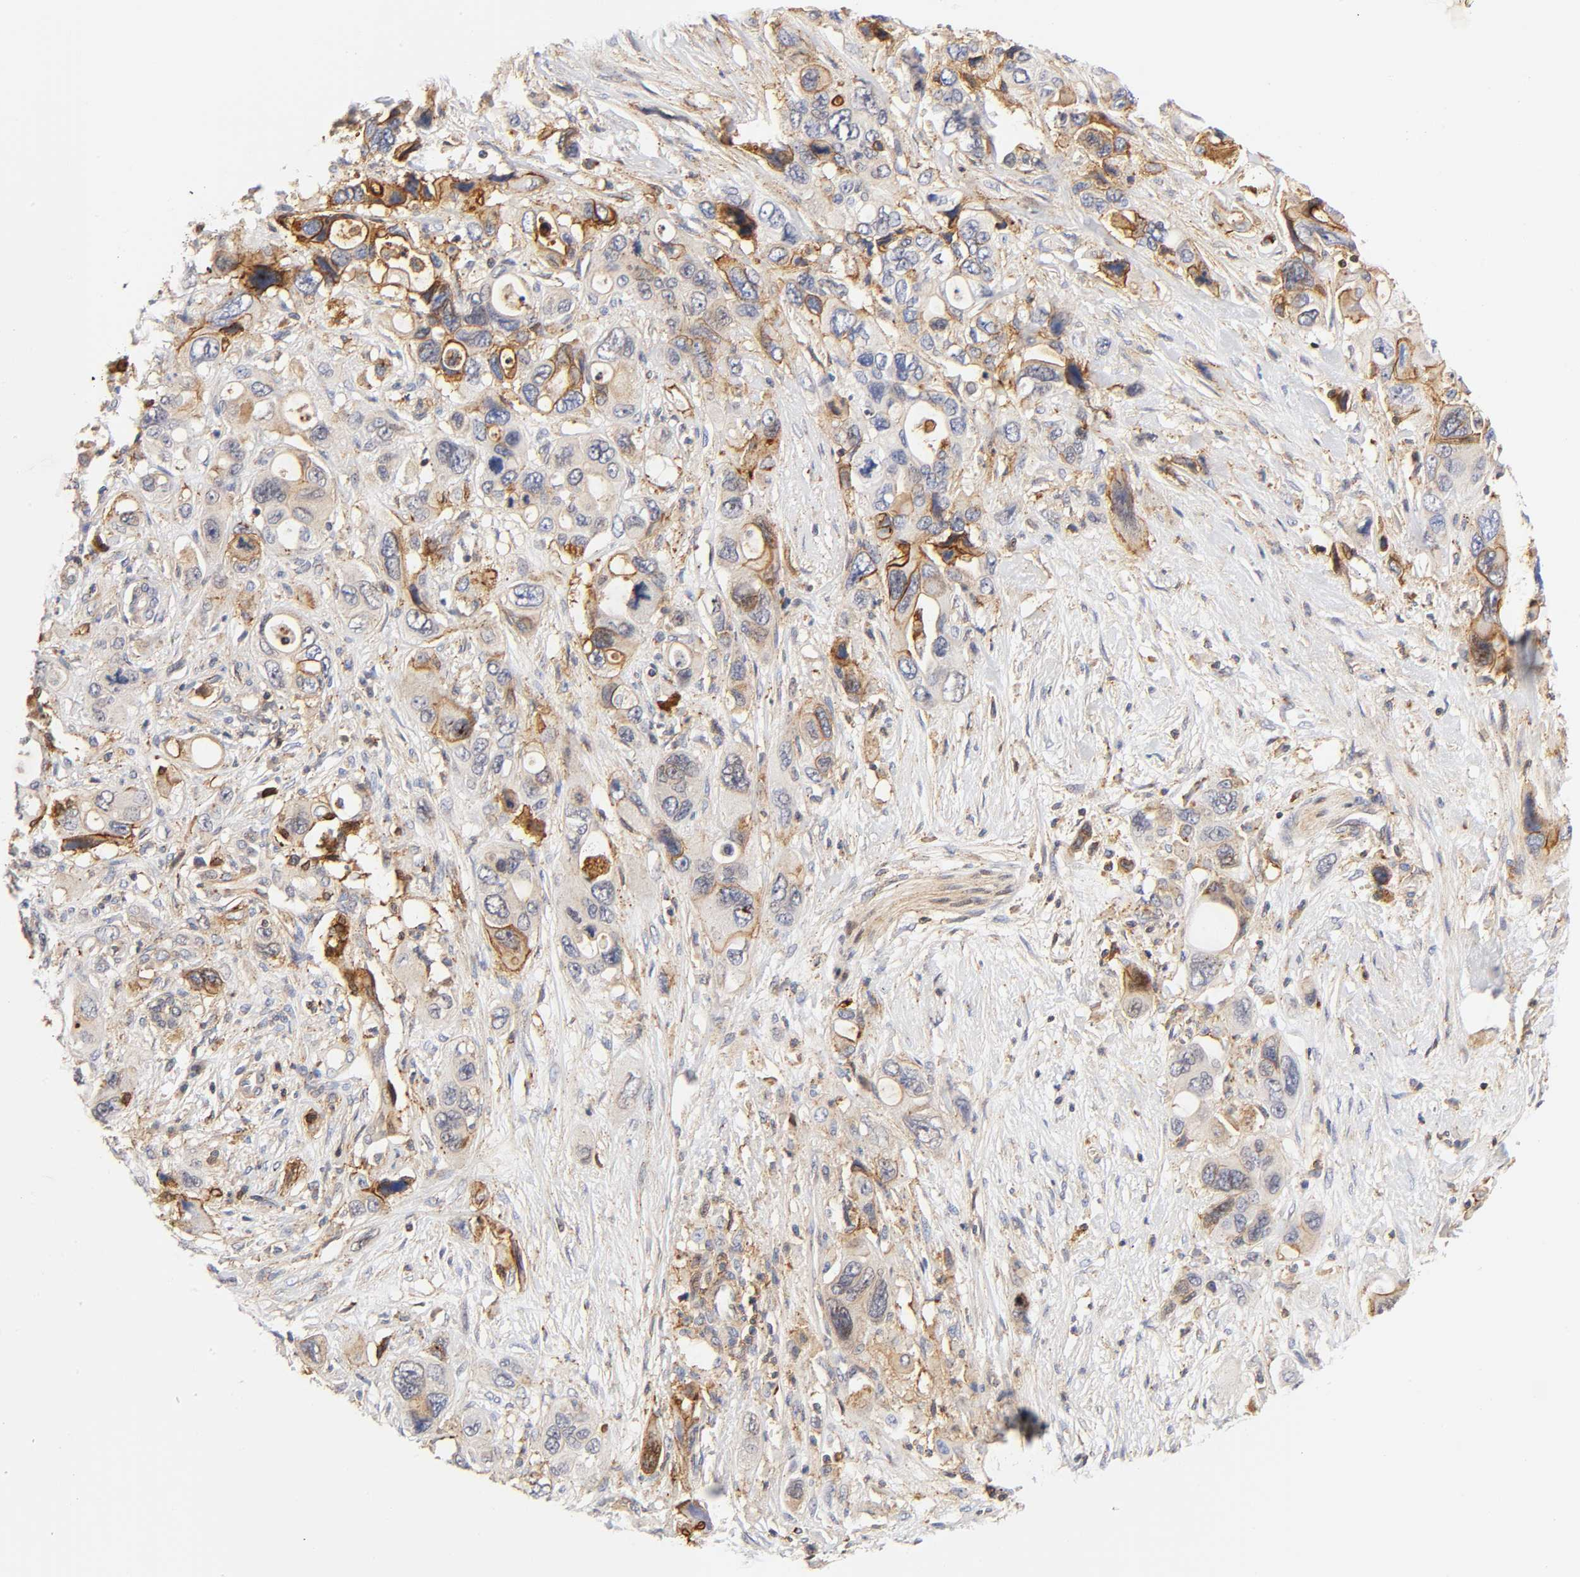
{"staining": {"intensity": "moderate", "quantity": ">75%", "location": "cytoplasmic/membranous"}, "tissue": "pancreatic cancer", "cell_type": "Tumor cells", "image_type": "cancer", "snomed": [{"axis": "morphology", "description": "Adenocarcinoma, NOS"}, {"axis": "topography", "description": "Pancreas"}], "caption": "Immunohistochemical staining of pancreatic cancer (adenocarcinoma) demonstrates medium levels of moderate cytoplasmic/membranous protein positivity in approximately >75% of tumor cells.", "gene": "ANXA7", "patient": {"sex": "male", "age": 46}}